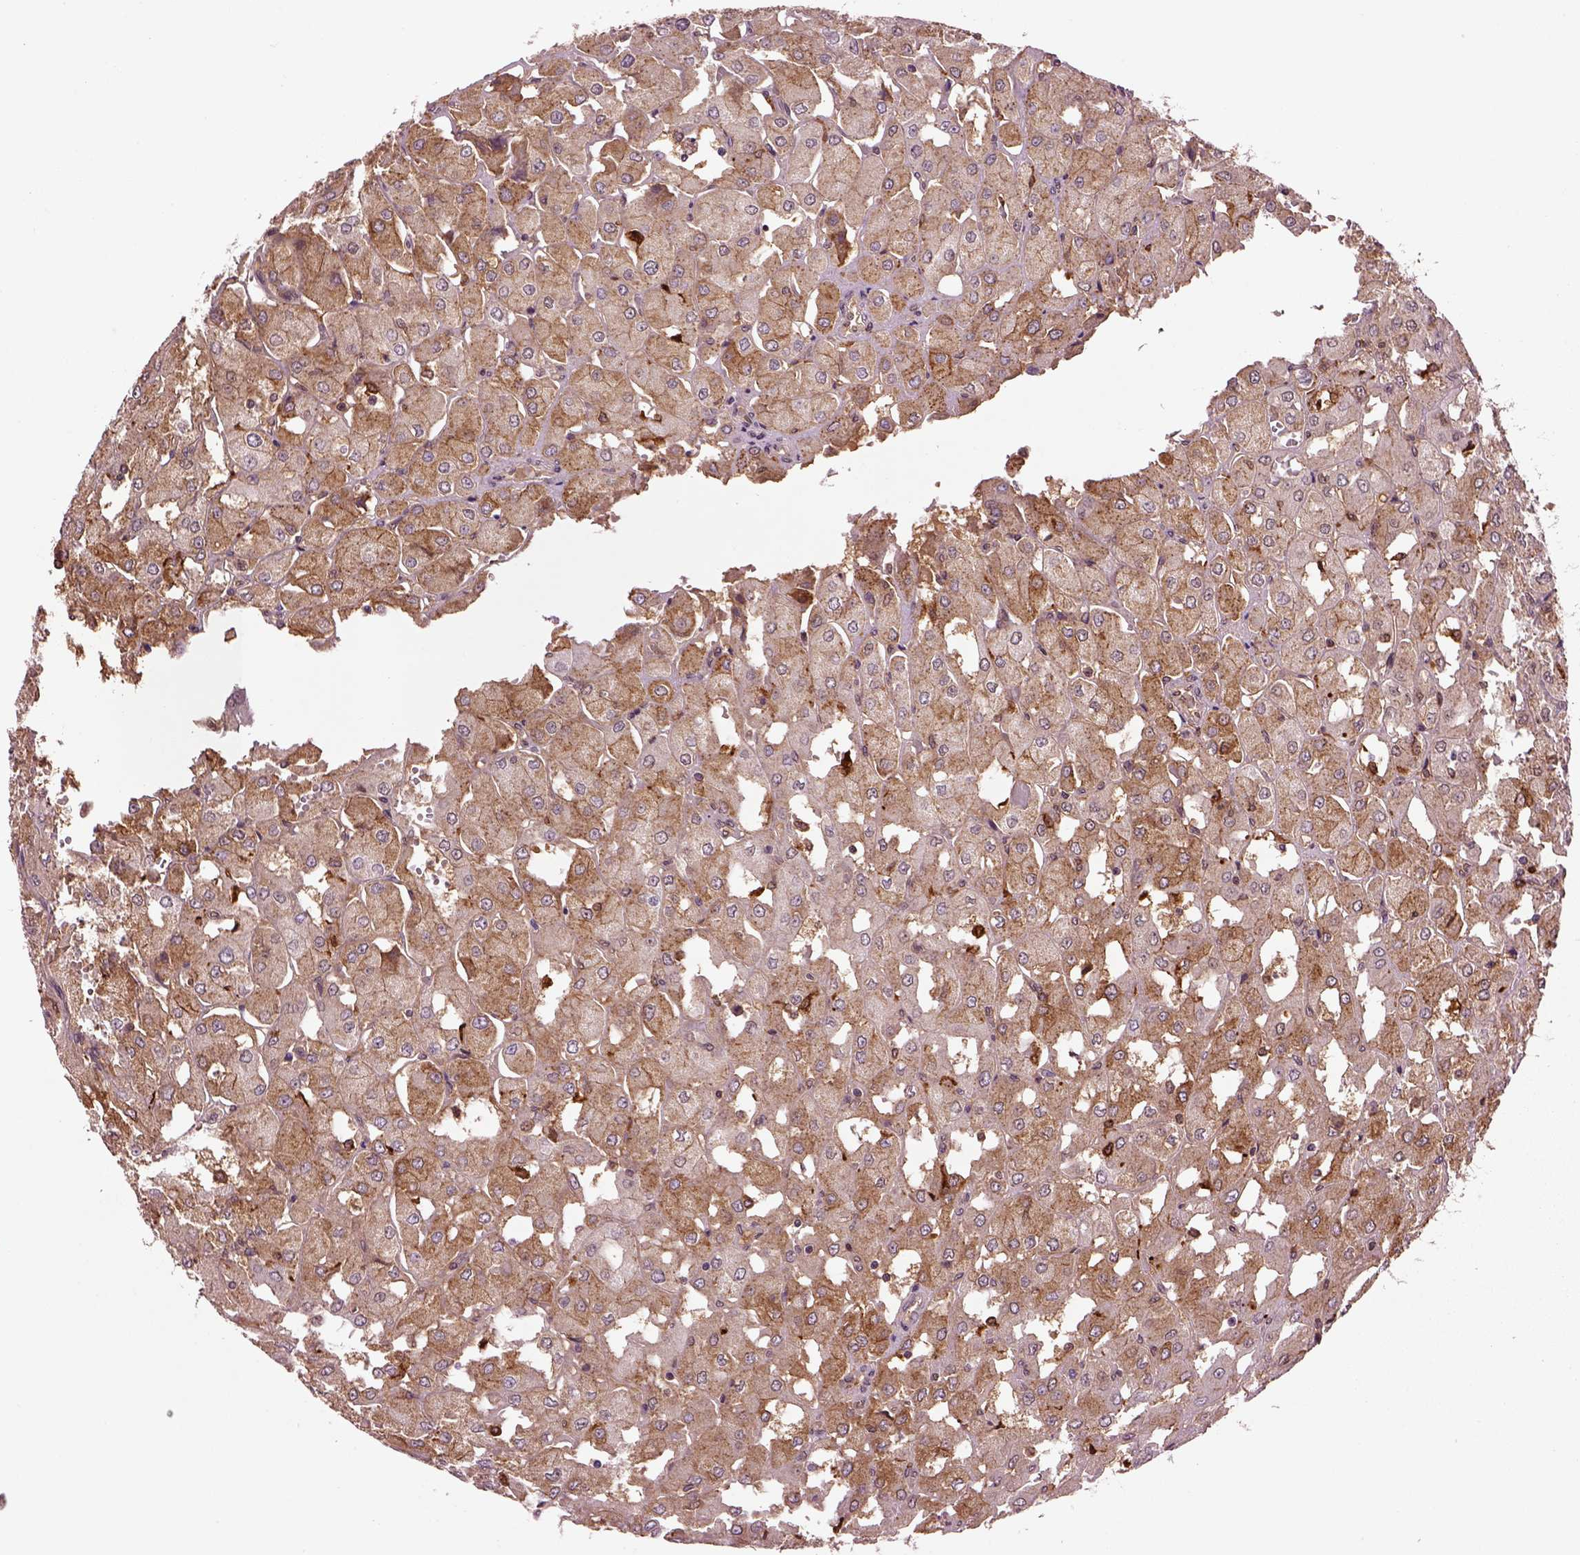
{"staining": {"intensity": "moderate", "quantity": ">75%", "location": "cytoplasmic/membranous"}, "tissue": "renal cancer", "cell_type": "Tumor cells", "image_type": "cancer", "snomed": [{"axis": "morphology", "description": "Adenocarcinoma, NOS"}, {"axis": "topography", "description": "Kidney"}], "caption": "Protein staining by IHC demonstrates moderate cytoplasmic/membranous positivity in approximately >75% of tumor cells in adenocarcinoma (renal). (DAB IHC, brown staining for protein, blue staining for nuclei).", "gene": "MDP1", "patient": {"sex": "male", "age": 72}}